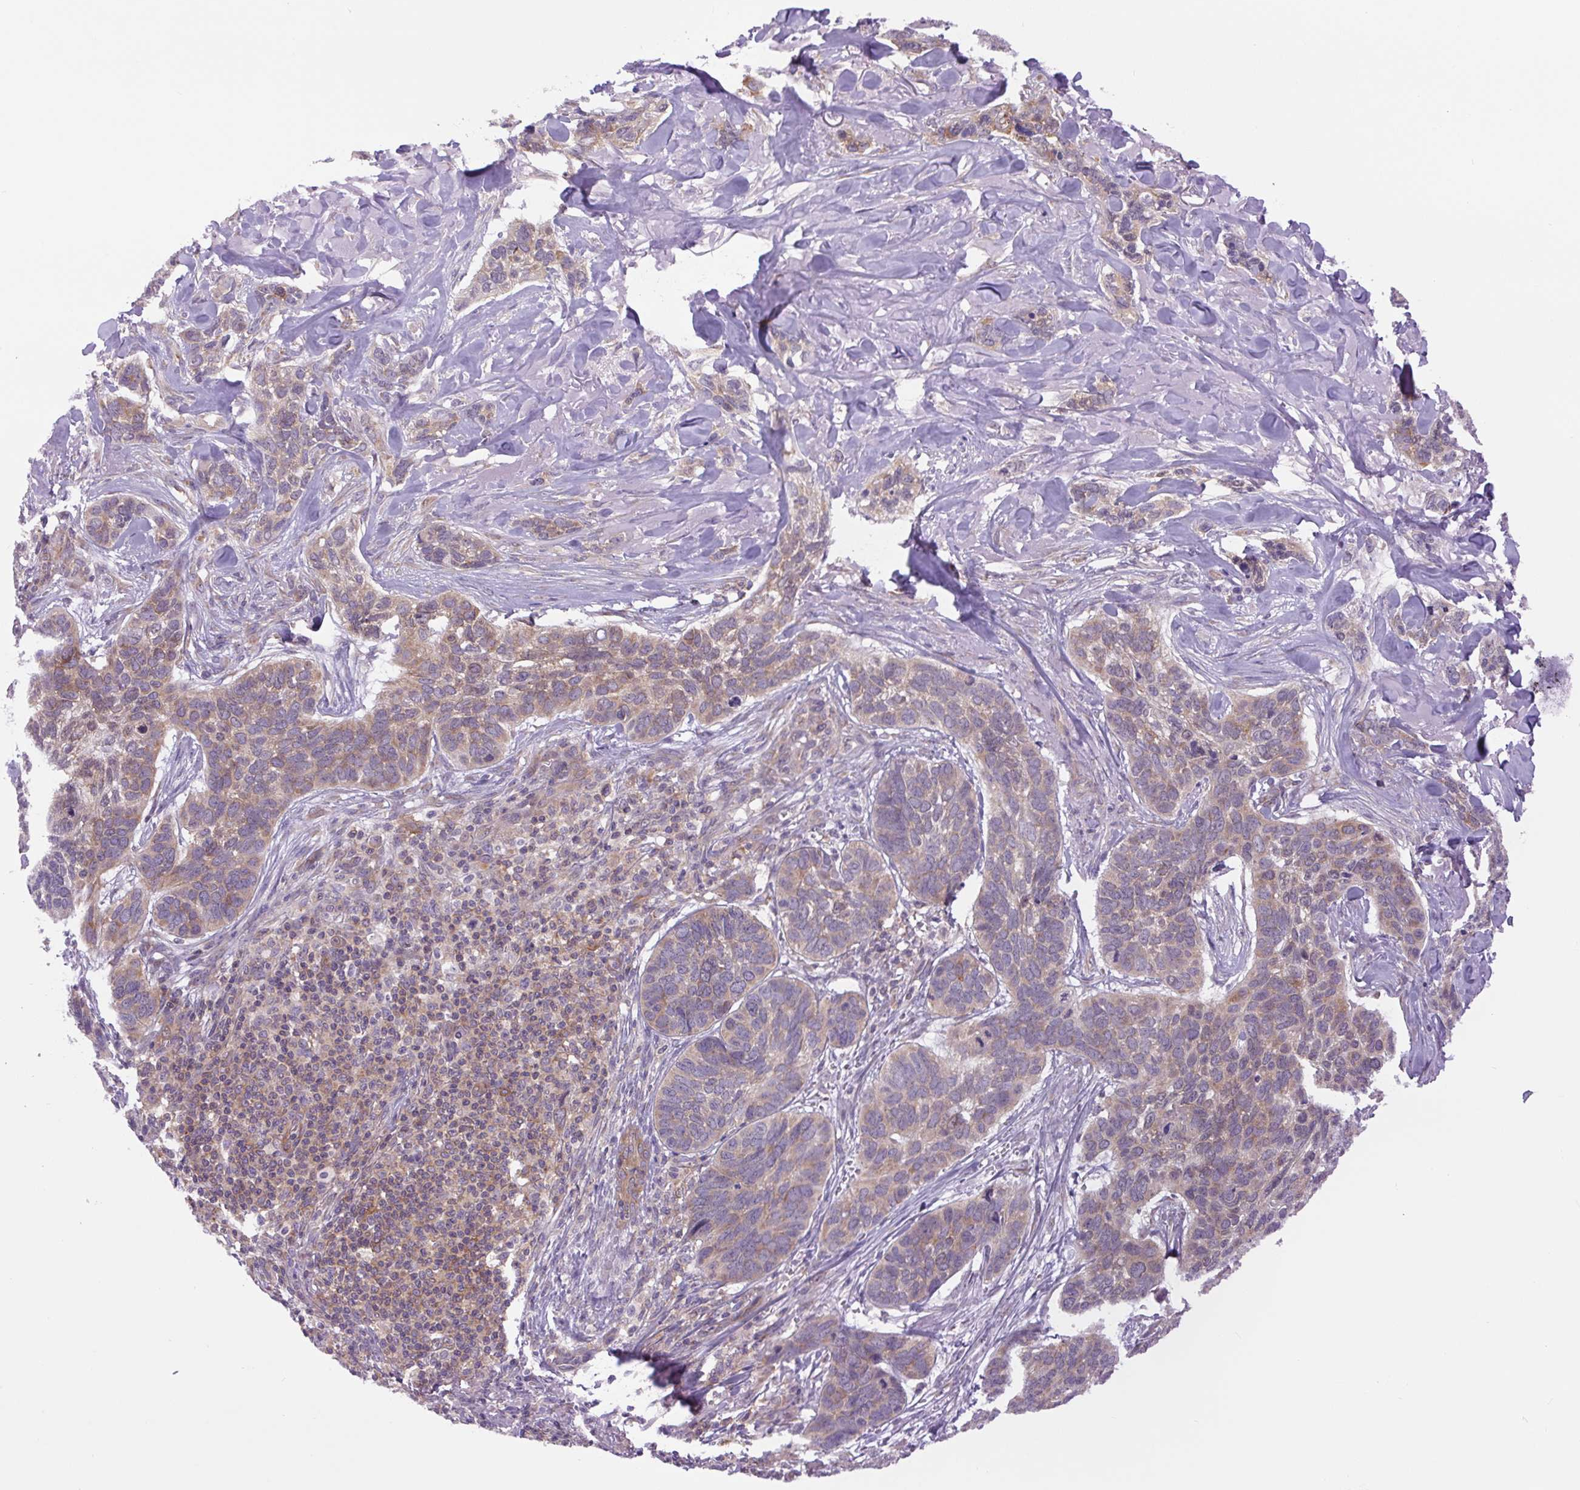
{"staining": {"intensity": "weak", "quantity": "25%-75%", "location": "cytoplasmic/membranous"}, "tissue": "skin cancer", "cell_type": "Tumor cells", "image_type": "cancer", "snomed": [{"axis": "morphology", "description": "Basal cell carcinoma"}, {"axis": "topography", "description": "Skin"}], "caption": "Immunohistochemistry (IHC) photomicrograph of skin cancer stained for a protein (brown), which shows low levels of weak cytoplasmic/membranous positivity in about 25%-75% of tumor cells.", "gene": "MINK1", "patient": {"sex": "male", "age": 86}}